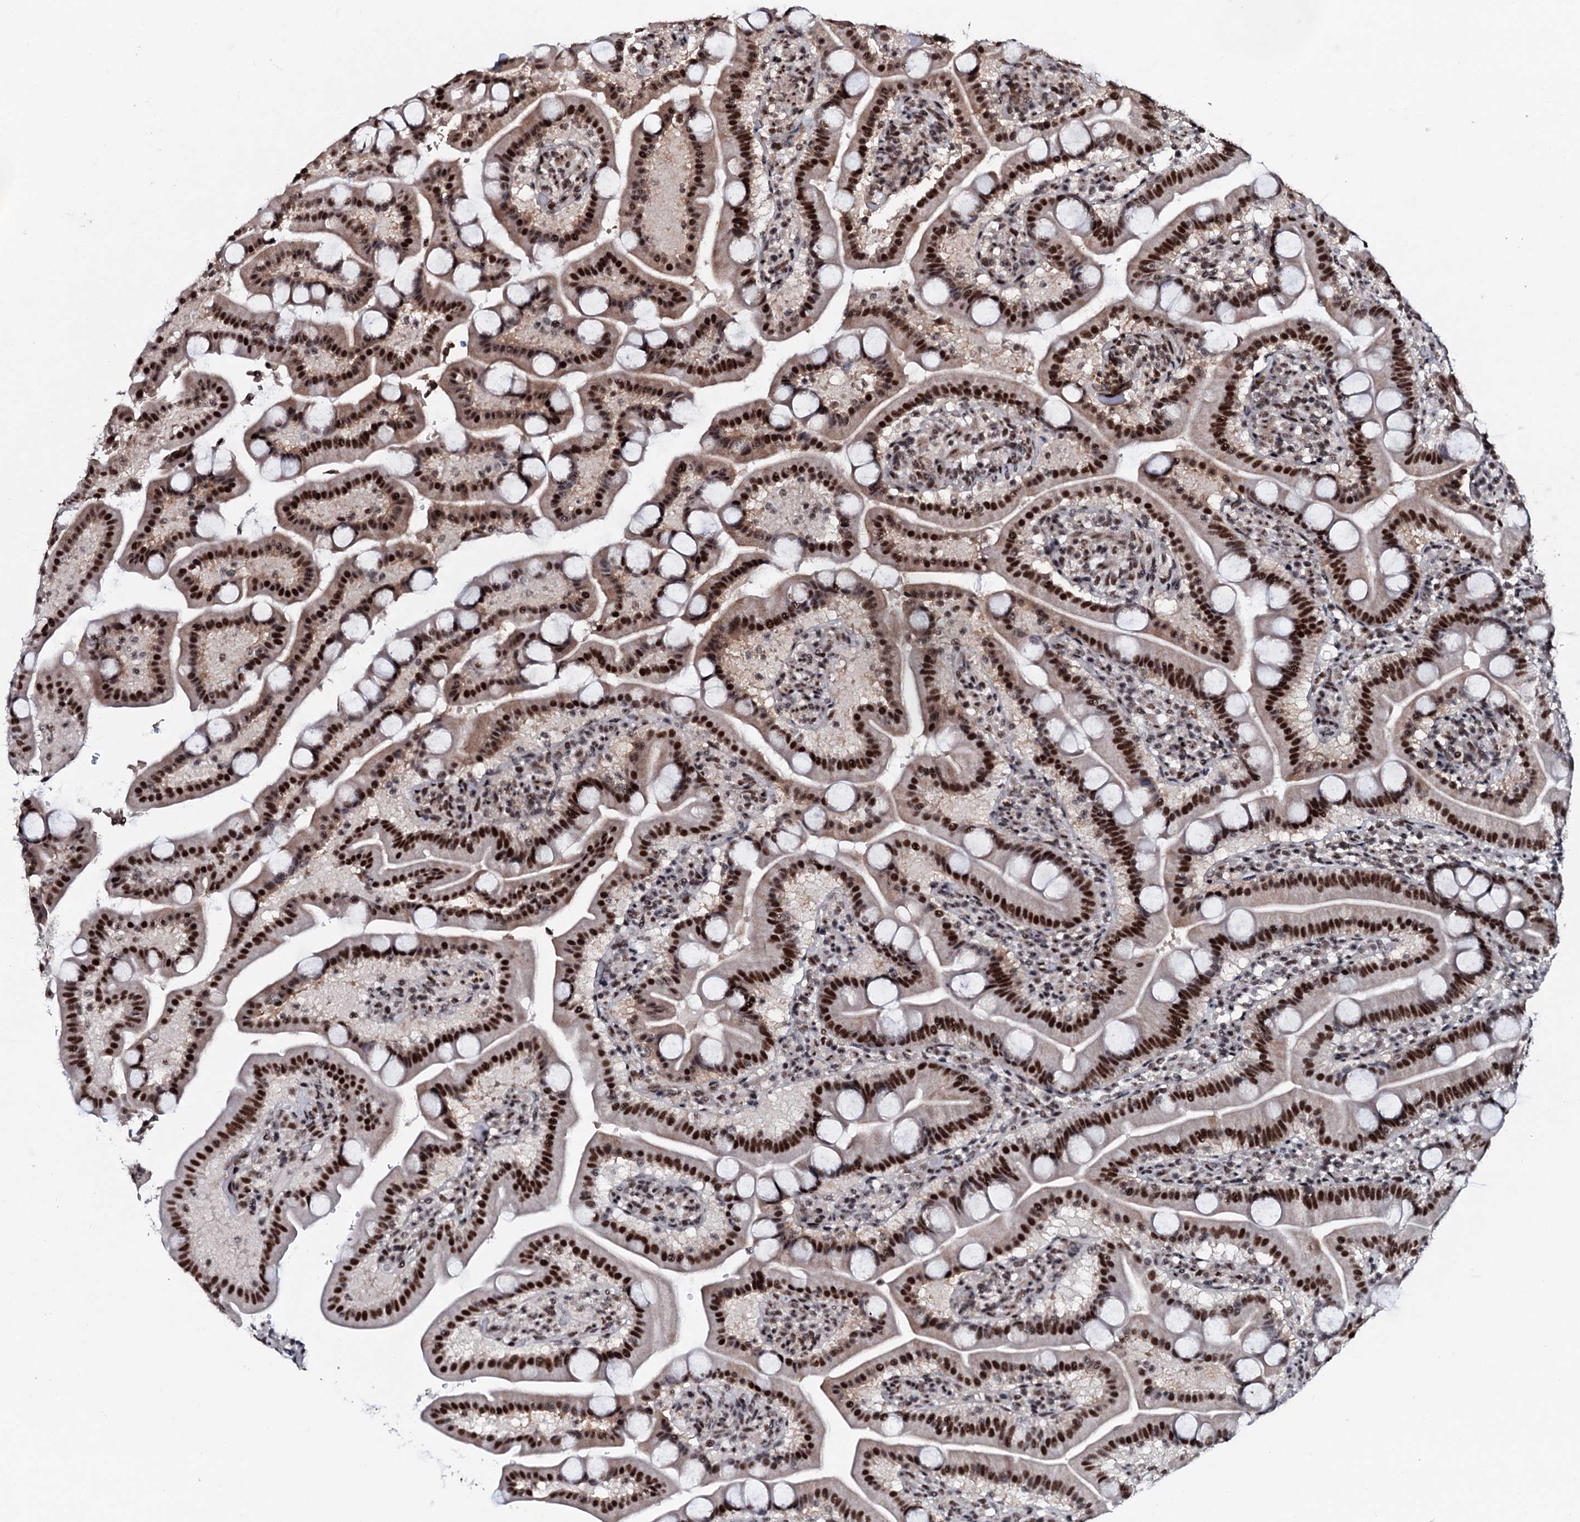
{"staining": {"intensity": "strong", "quantity": ">75%", "location": "nuclear"}, "tissue": "duodenum", "cell_type": "Glandular cells", "image_type": "normal", "snomed": [{"axis": "morphology", "description": "Normal tissue, NOS"}, {"axis": "topography", "description": "Duodenum"}], "caption": "The photomicrograph displays a brown stain indicating the presence of a protein in the nuclear of glandular cells in duodenum.", "gene": "PRPF18", "patient": {"sex": "male", "age": 55}}